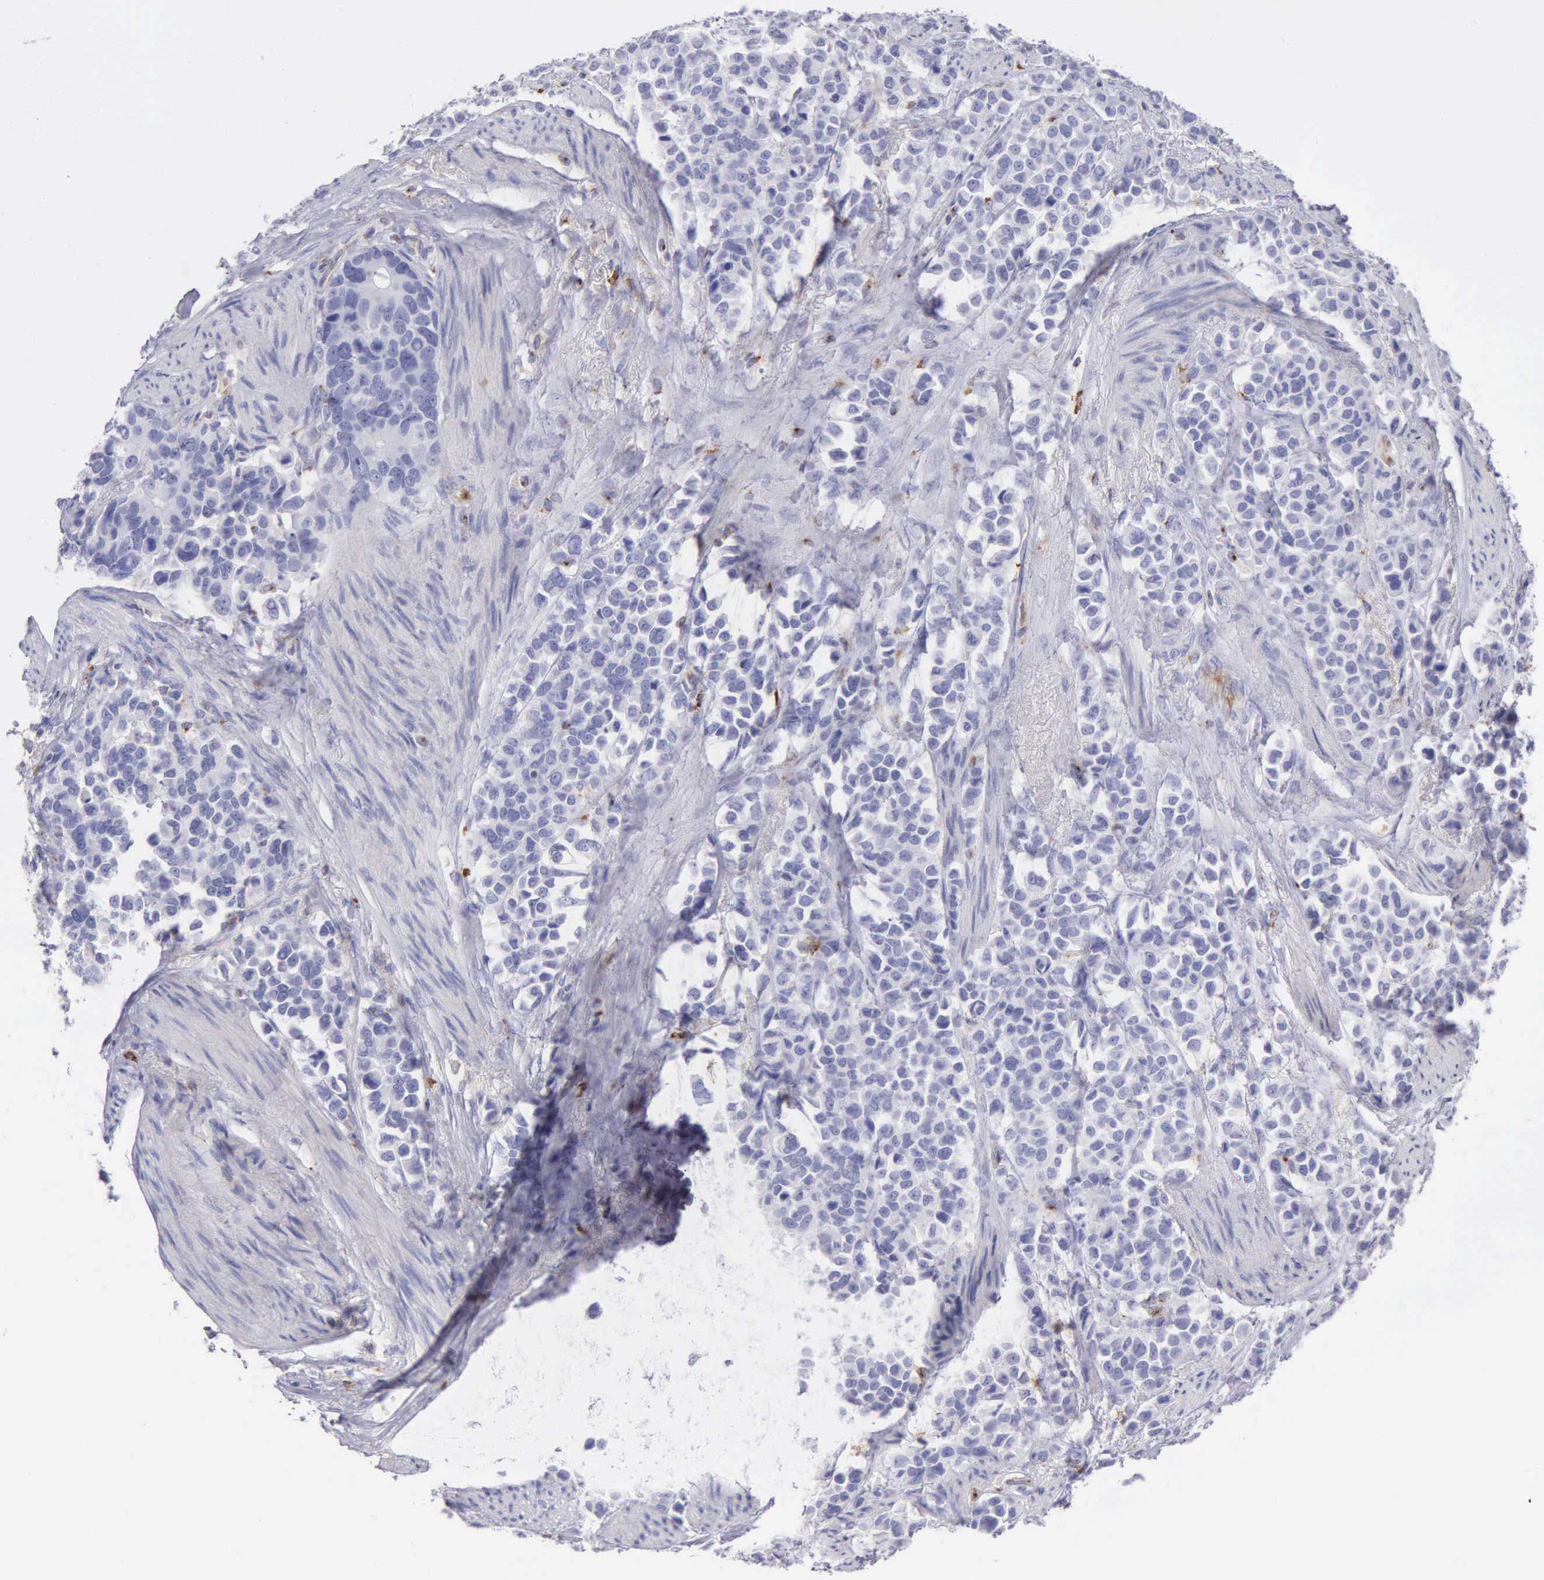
{"staining": {"intensity": "negative", "quantity": "none", "location": "none"}, "tissue": "stomach cancer", "cell_type": "Tumor cells", "image_type": "cancer", "snomed": [{"axis": "morphology", "description": "Adenocarcinoma, NOS"}, {"axis": "topography", "description": "Stomach, upper"}], "caption": "An image of adenocarcinoma (stomach) stained for a protein reveals no brown staining in tumor cells. The staining is performed using DAB brown chromogen with nuclei counter-stained in using hematoxylin.", "gene": "SRGN", "patient": {"sex": "male", "age": 71}}